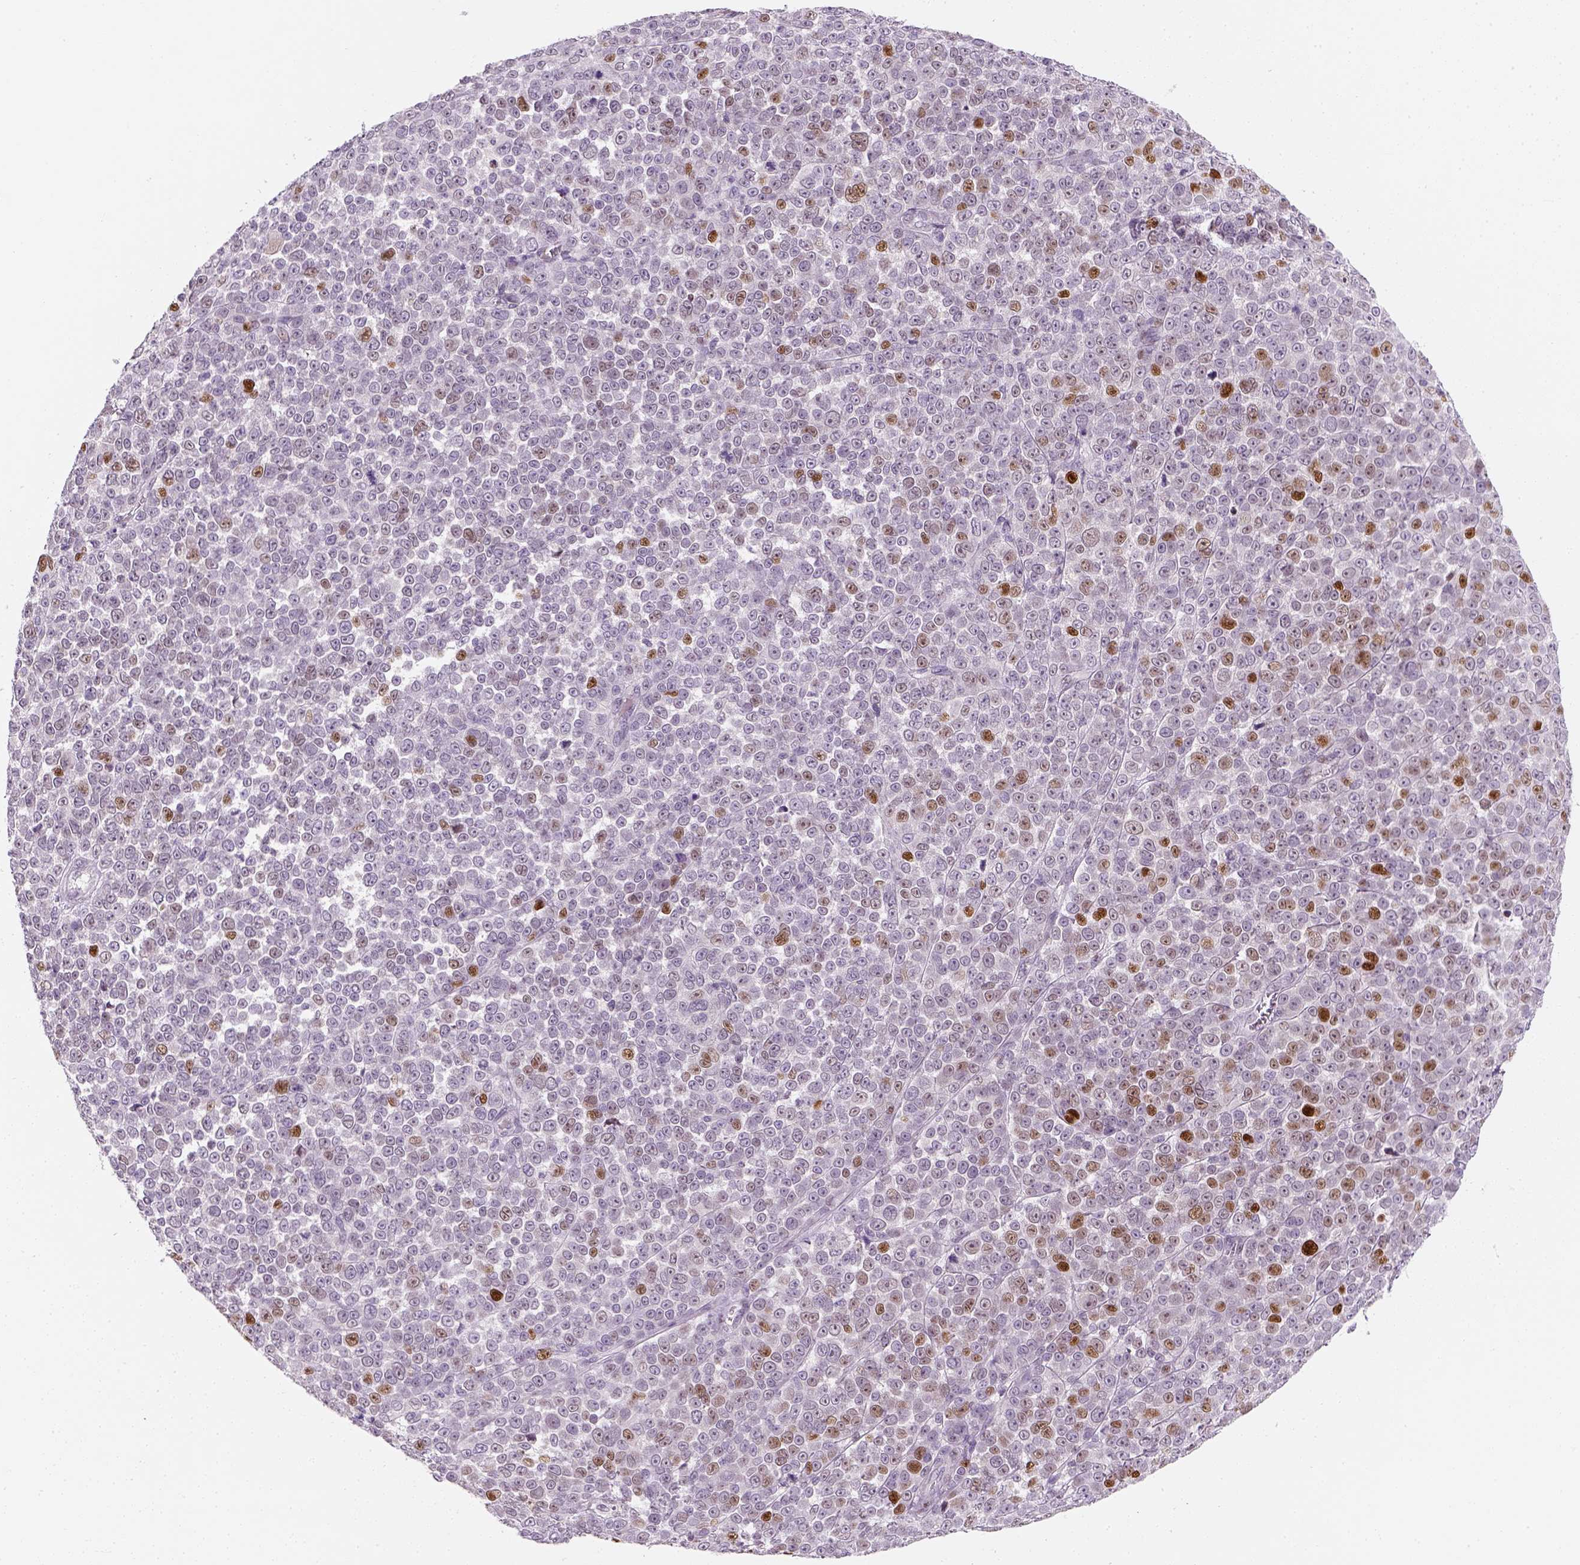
{"staining": {"intensity": "moderate", "quantity": "<25%", "location": "nuclear"}, "tissue": "melanoma", "cell_type": "Tumor cells", "image_type": "cancer", "snomed": [{"axis": "morphology", "description": "Malignant melanoma, NOS"}, {"axis": "topography", "description": "Skin"}], "caption": "A brown stain shows moderate nuclear positivity of a protein in human malignant melanoma tumor cells. Immunohistochemistry (ihc) stains the protein in brown and the nuclei are stained blue.", "gene": "TP53", "patient": {"sex": "female", "age": 95}}